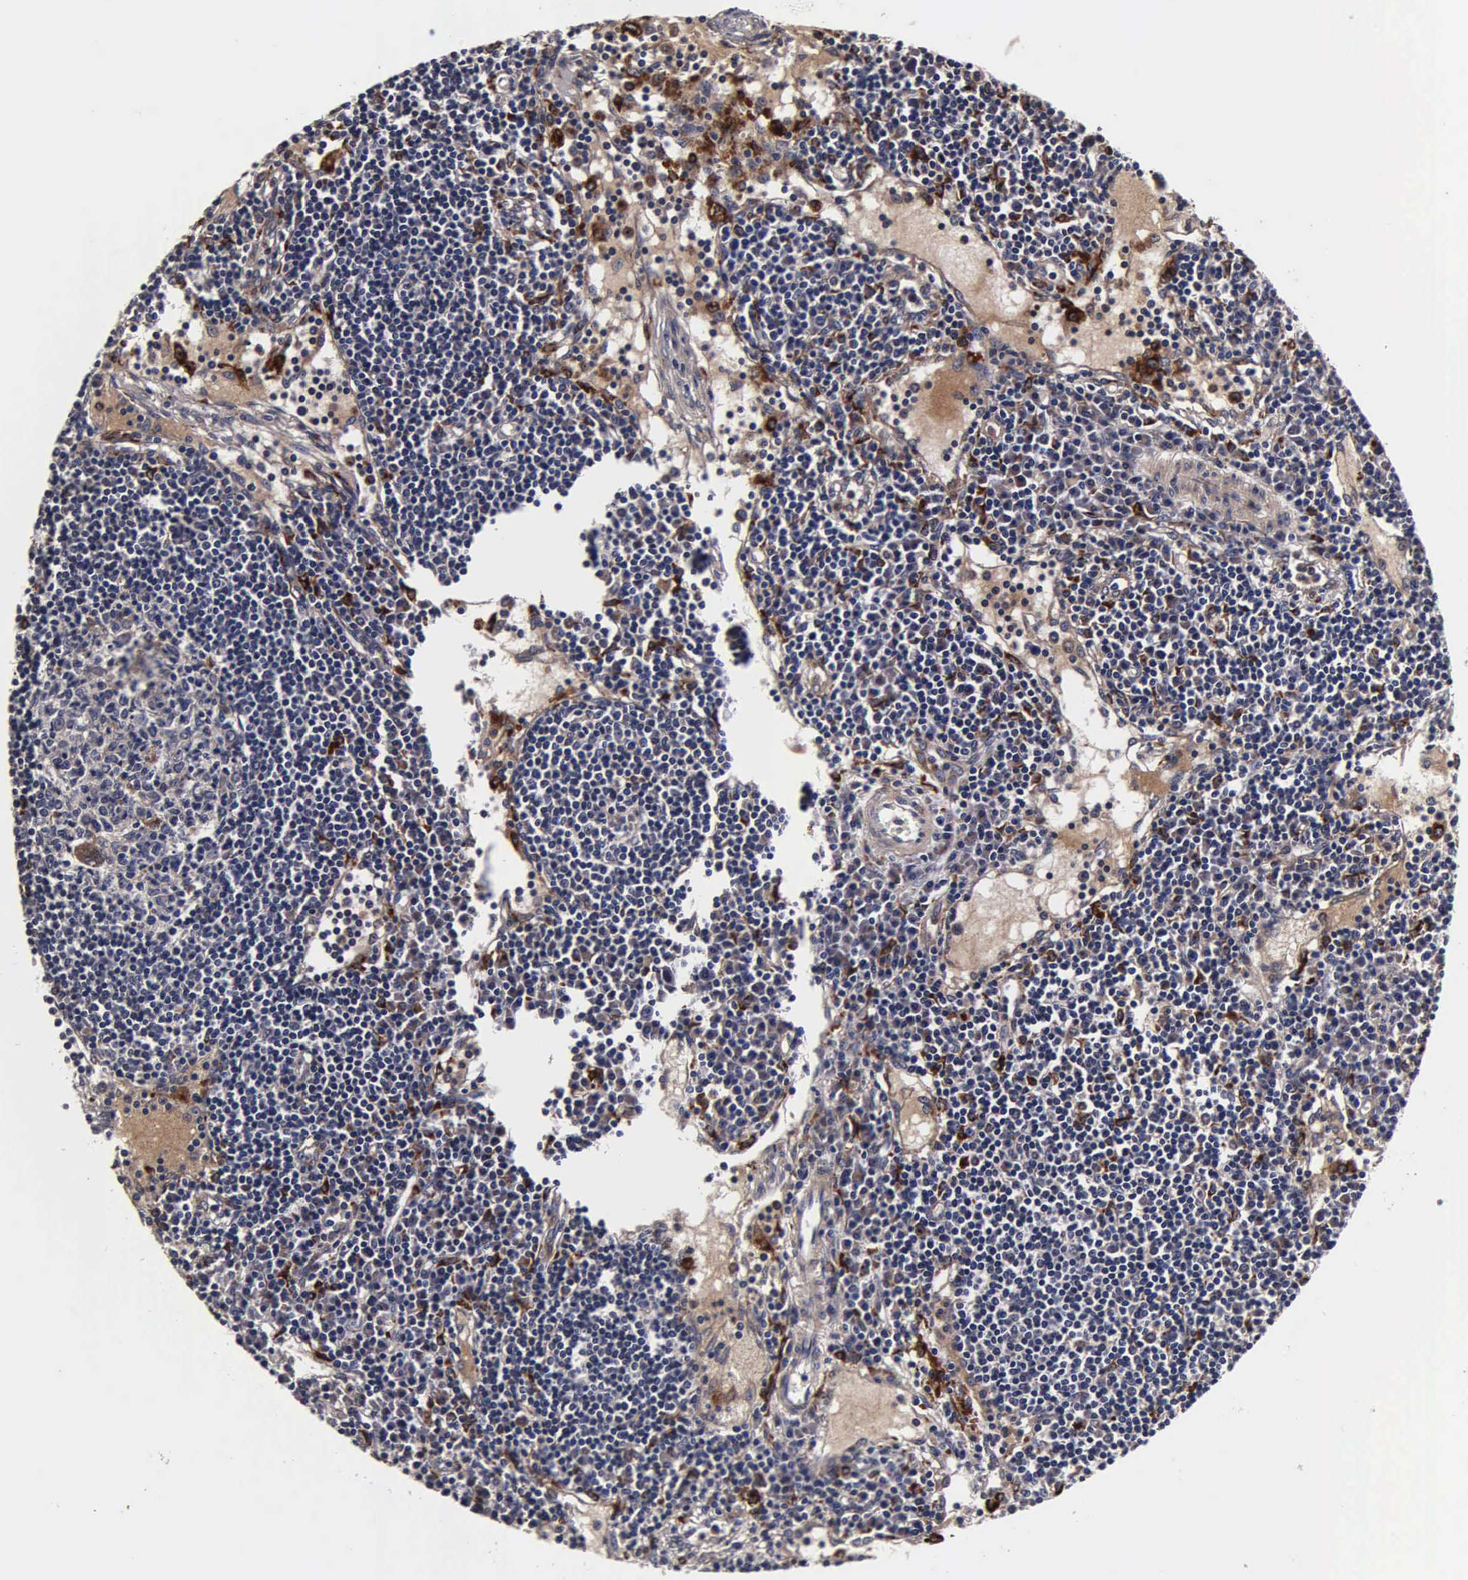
{"staining": {"intensity": "negative", "quantity": "none", "location": "none"}, "tissue": "lymph node", "cell_type": "Germinal center cells", "image_type": "normal", "snomed": [{"axis": "morphology", "description": "Normal tissue, NOS"}, {"axis": "topography", "description": "Lymph node"}], "caption": "Protein analysis of normal lymph node reveals no significant expression in germinal center cells.", "gene": "CST3", "patient": {"sex": "female", "age": 62}}